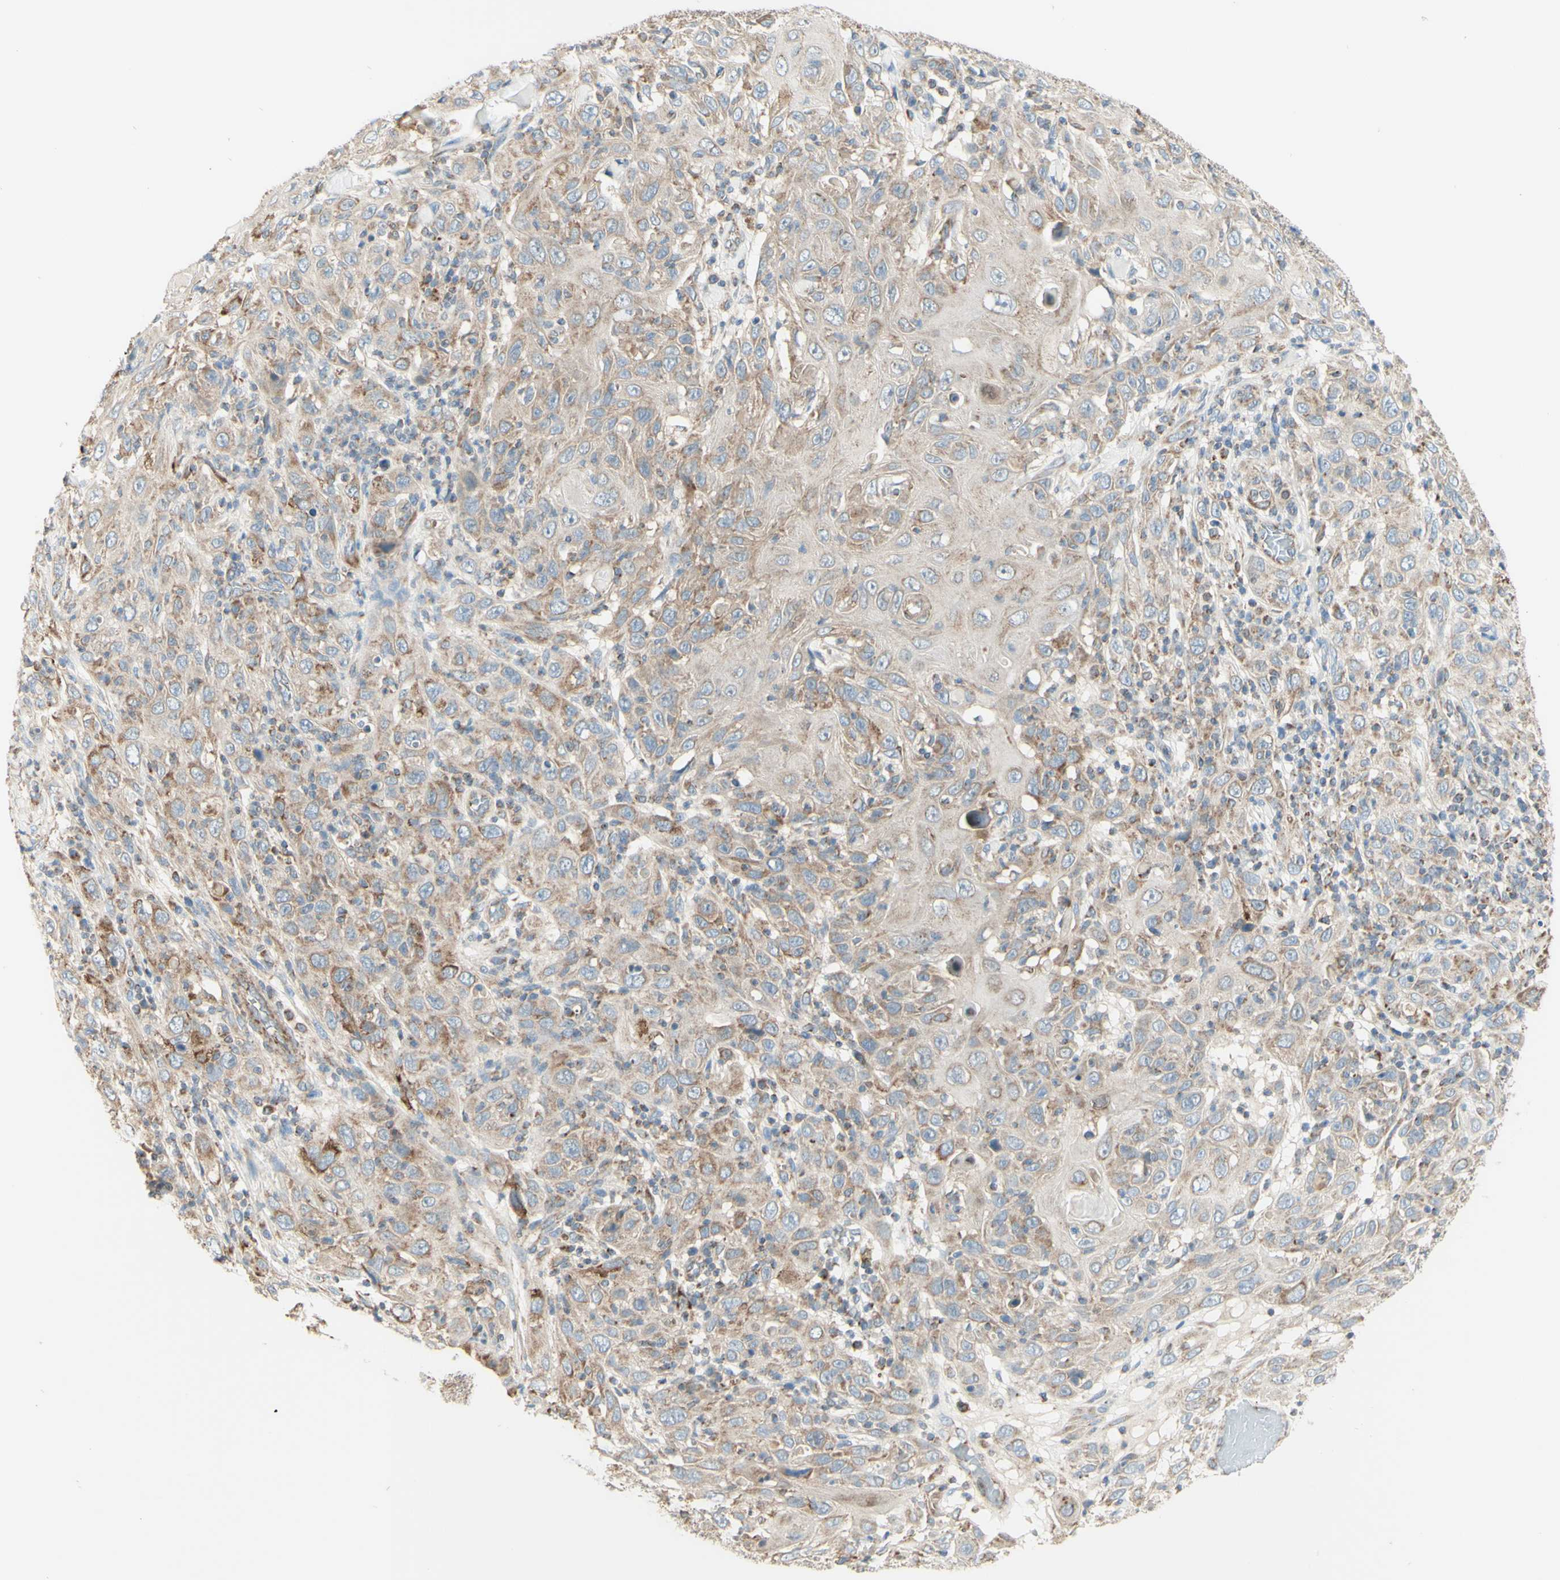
{"staining": {"intensity": "weak", "quantity": ">75%", "location": "cytoplasmic/membranous"}, "tissue": "skin cancer", "cell_type": "Tumor cells", "image_type": "cancer", "snomed": [{"axis": "morphology", "description": "Squamous cell carcinoma, NOS"}, {"axis": "topography", "description": "Skin"}], "caption": "IHC of squamous cell carcinoma (skin) demonstrates low levels of weak cytoplasmic/membranous positivity in approximately >75% of tumor cells.", "gene": "ARMC10", "patient": {"sex": "female", "age": 88}}